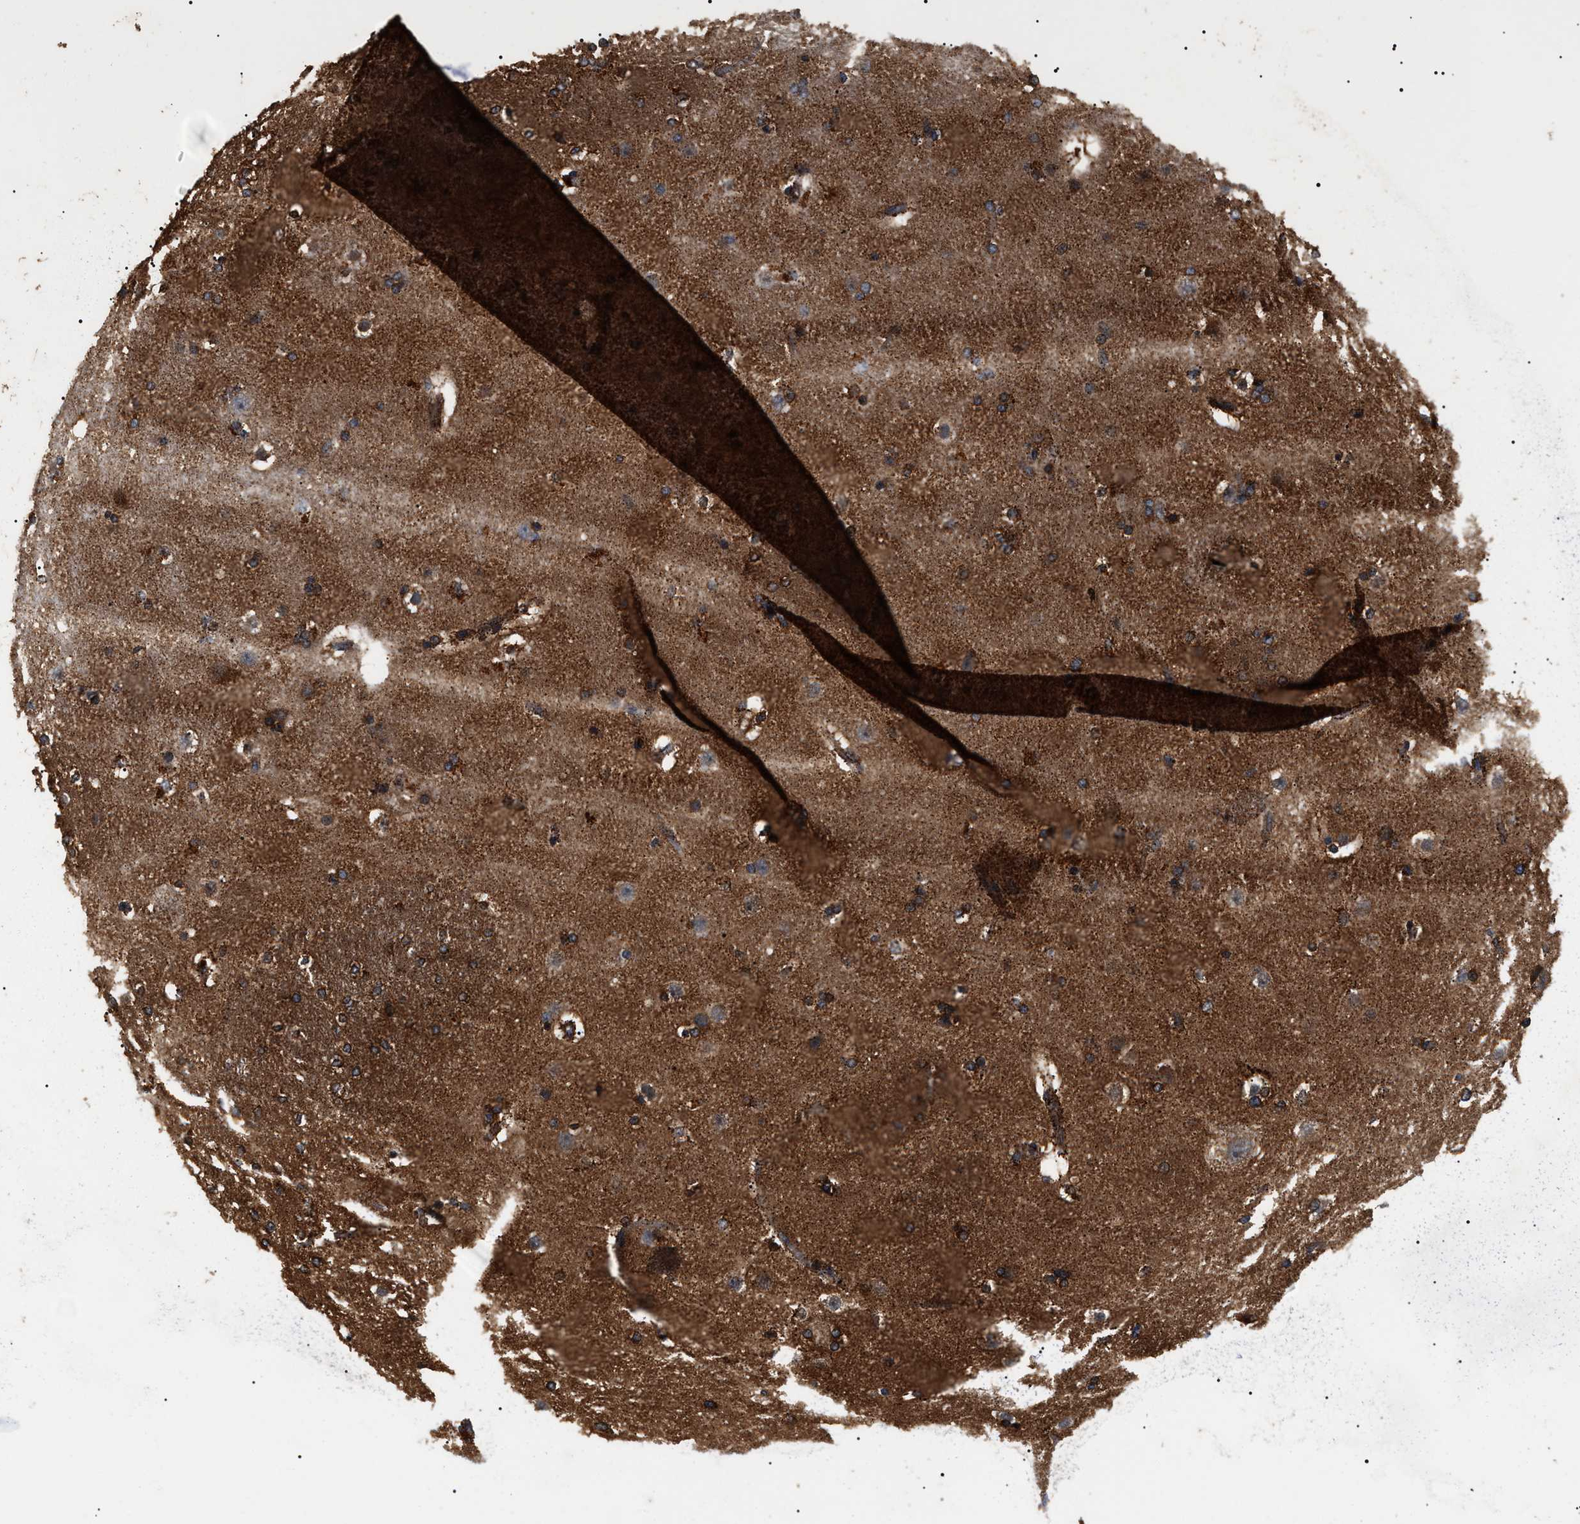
{"staining": {"intensity": "moderate", "quantity": ">75%", "location": "cytoplasmic/membranous"}, "tissue": "caudate", "cell_type": "Glial cells", "image_type": "normal", "snomed": [{"axis": "morphology", "description": "Normal tissue, NOS"}, {"axis": "topography", "description": "Lateral ventricle wall"}], "caption": "Protein analysis of unremarkable caudate exhibits moderate cytoplasmic/membranous positivity in approximately >75% of glial cells. (brown staining indicates protein expression, while blue staining denotes nuclei).", "gene": "ZBTB26", "patient": {"sex": "female", "age": 19}}